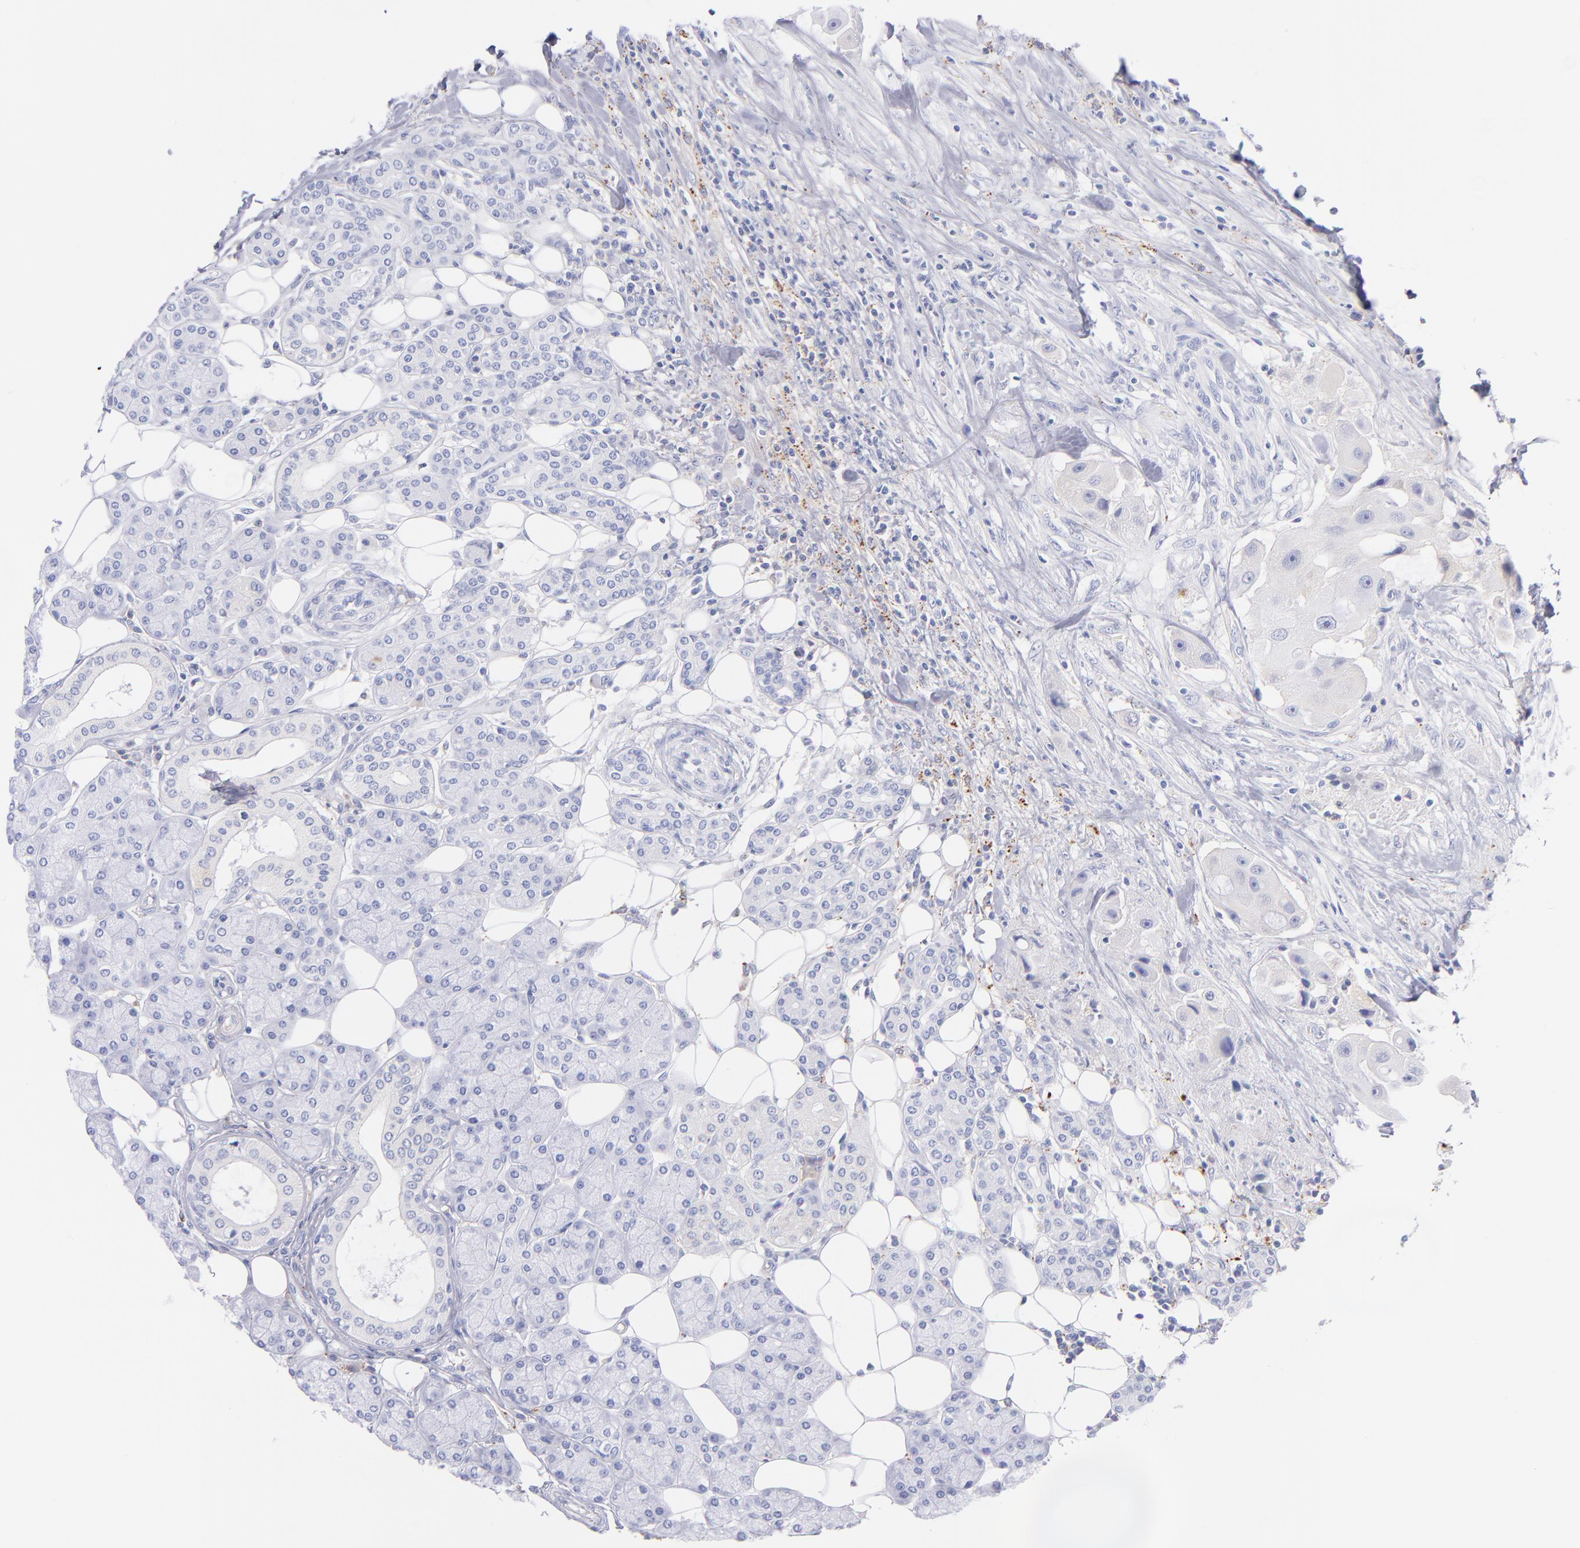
{"staining": {"intensity": "negative", "quantity": "none", "location": "none"}, "tissue": "head and neck cancer", "cell_type": "Tumor cells", "image_type": "cancer", "snomed": [{"axis": "morphology", "description": "Normal tissue, NOS"}, {"axis": "morphology", "description": "Adenocarcinoma, NOS"}, {"axis": "topography", "description": "Salivary gland"}, {"axis": "topography", "description": "Head-Neck"}], "caption": "Tumor cells show no significant staining in adenocarcinoma (head and neck).", "gene": "HP", "patient": {"sex": "male", "age": 80}}